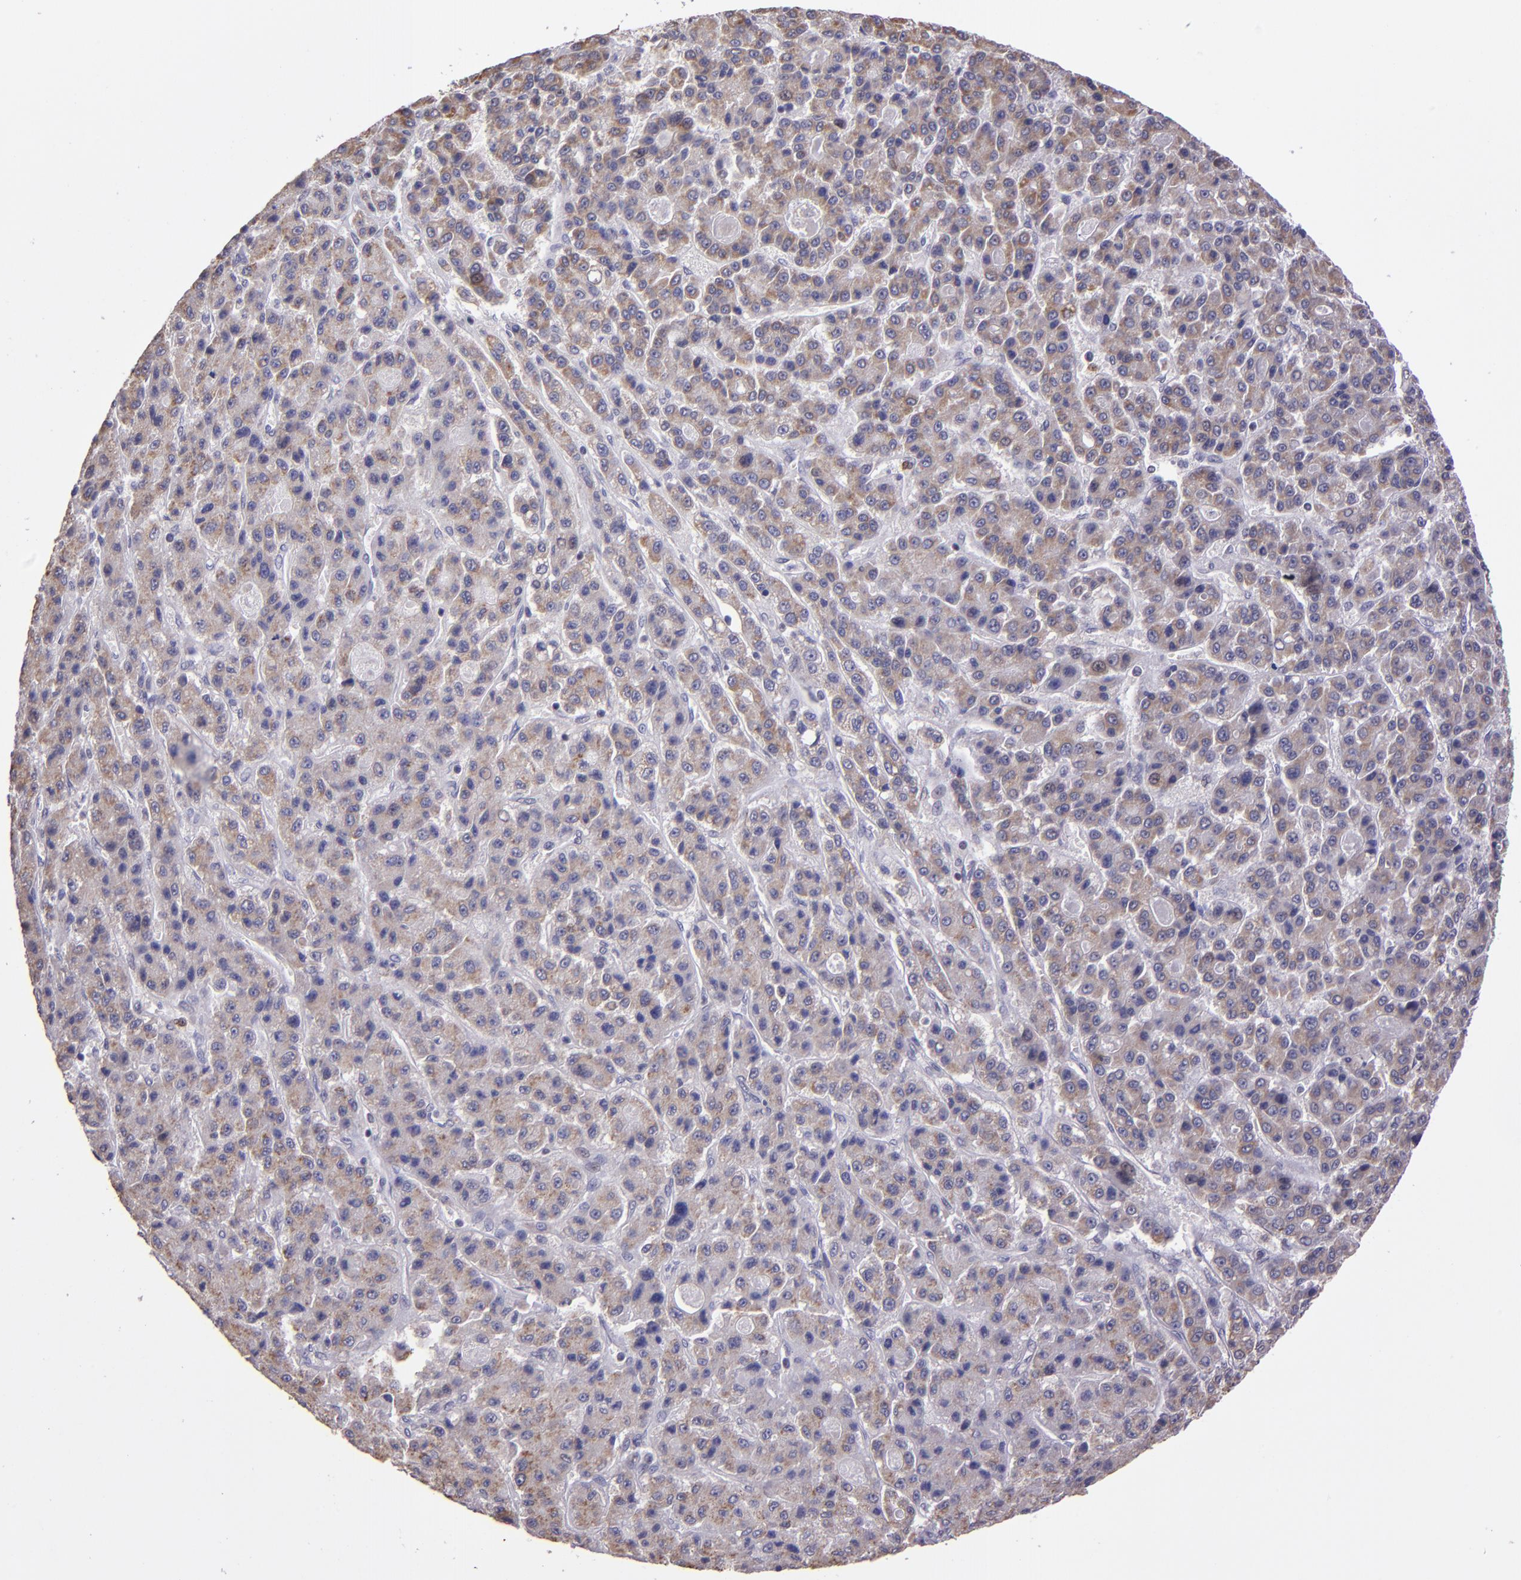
{"staining": {"intensity": "weak", "quantity": ">75%", "location": "cytoplasmic/membranous"}, "tissue": "liver cancer", "cell_type": "Tumor cells", "image_type": "cancer", "snomed": [{"axis": "morphology", "description": "Carcinoma, Hepatocellular, NOS"}, {"axis": "topography", "description": "Liver"}], "caption": "Immunohistochemistry (DAB) staining of liver cancer (hepatocellular carcinoma) demonstrates weak cytoplasmic/membranous protein expression in approximately >75% of tumor cells.", "gene": "ELF1", "patient": {"sex": "male", "age": 70}}